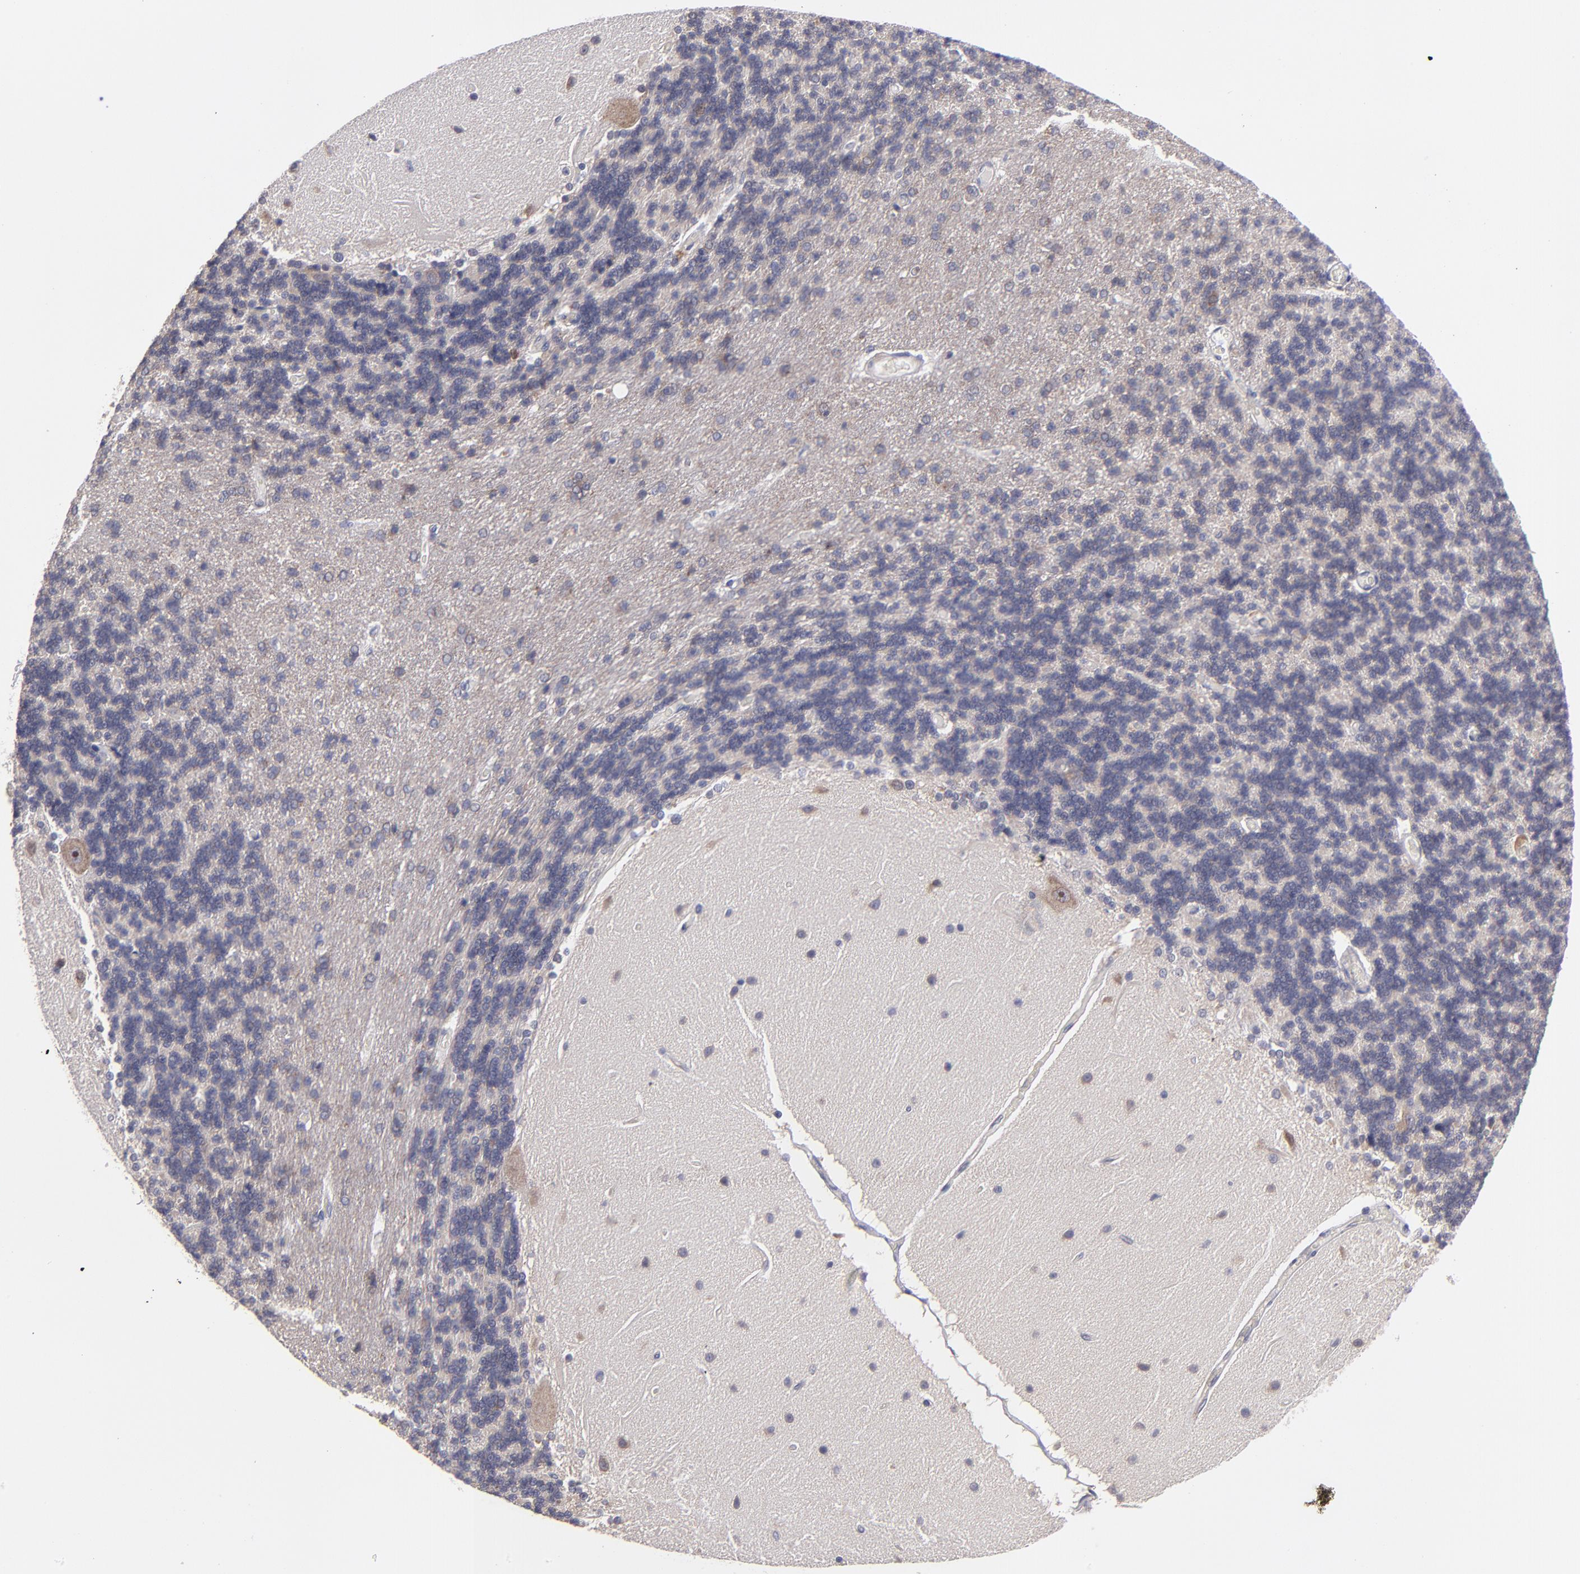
{"staining": {"intensity": "negative", "quantity": "none", "location": "none"}, "tissue": "cerebellum", "cell_type": "Cells in granular layer", "image_type": "normal", "snomed": [{"axis": "morphology", "description": "Normal tissue, NOS"}, {"axis": "topography", "description": "Cerebellum"}], "caption": "Immunohistochemical staining of normal human cerebellum demonstrates no significant positivity in cells in granular layer. (DAB (3,3'-diaminobenzidine) immunohistochemistry with hematoxylin counter stain).", "gene": "EIF3L", "patient": {"sex": "female", "age": 54}}